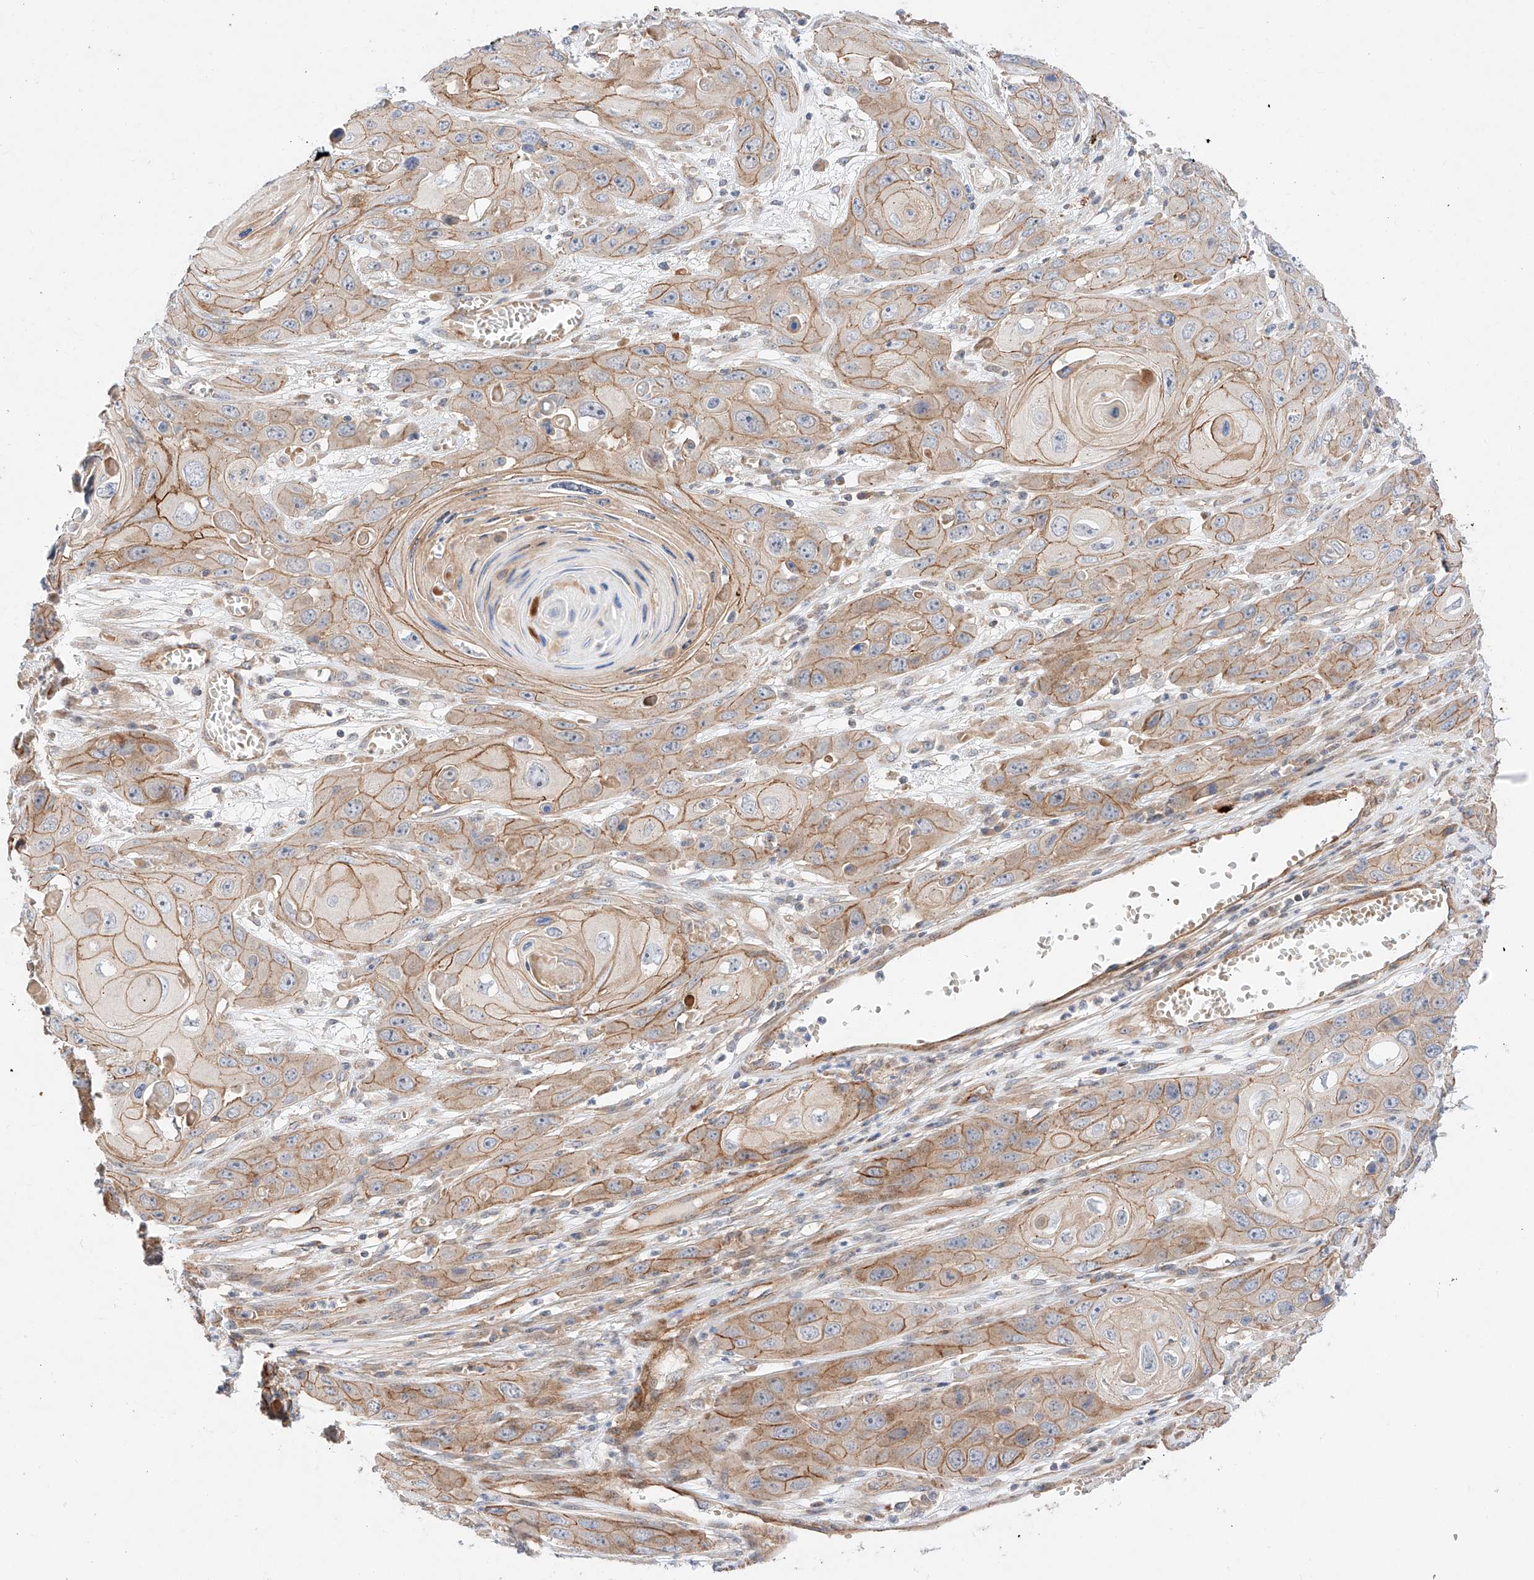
{"staining": {"intensity": "moderate", "quantity": ">75%", "location": "cytoplasmic/membranous"}, "tissue": "skin cancer", "cell_type": "Tumor cells", "image_type": "cancer", "snomed": [{"axis": "morphology", "description": "Squamous cell carcinoma, NOS"}, {"axis": "topography", "description": "Skin"}], "caption": "Immunohistochemical staining of skin cancer (squamous cell carcinoma) shows medium levels of moderate cytoplasmic/membranous protein expression in about >75% of tumor cells.", "gene": "MINDY4", "patient": {"sex": "male", "age": 55}}